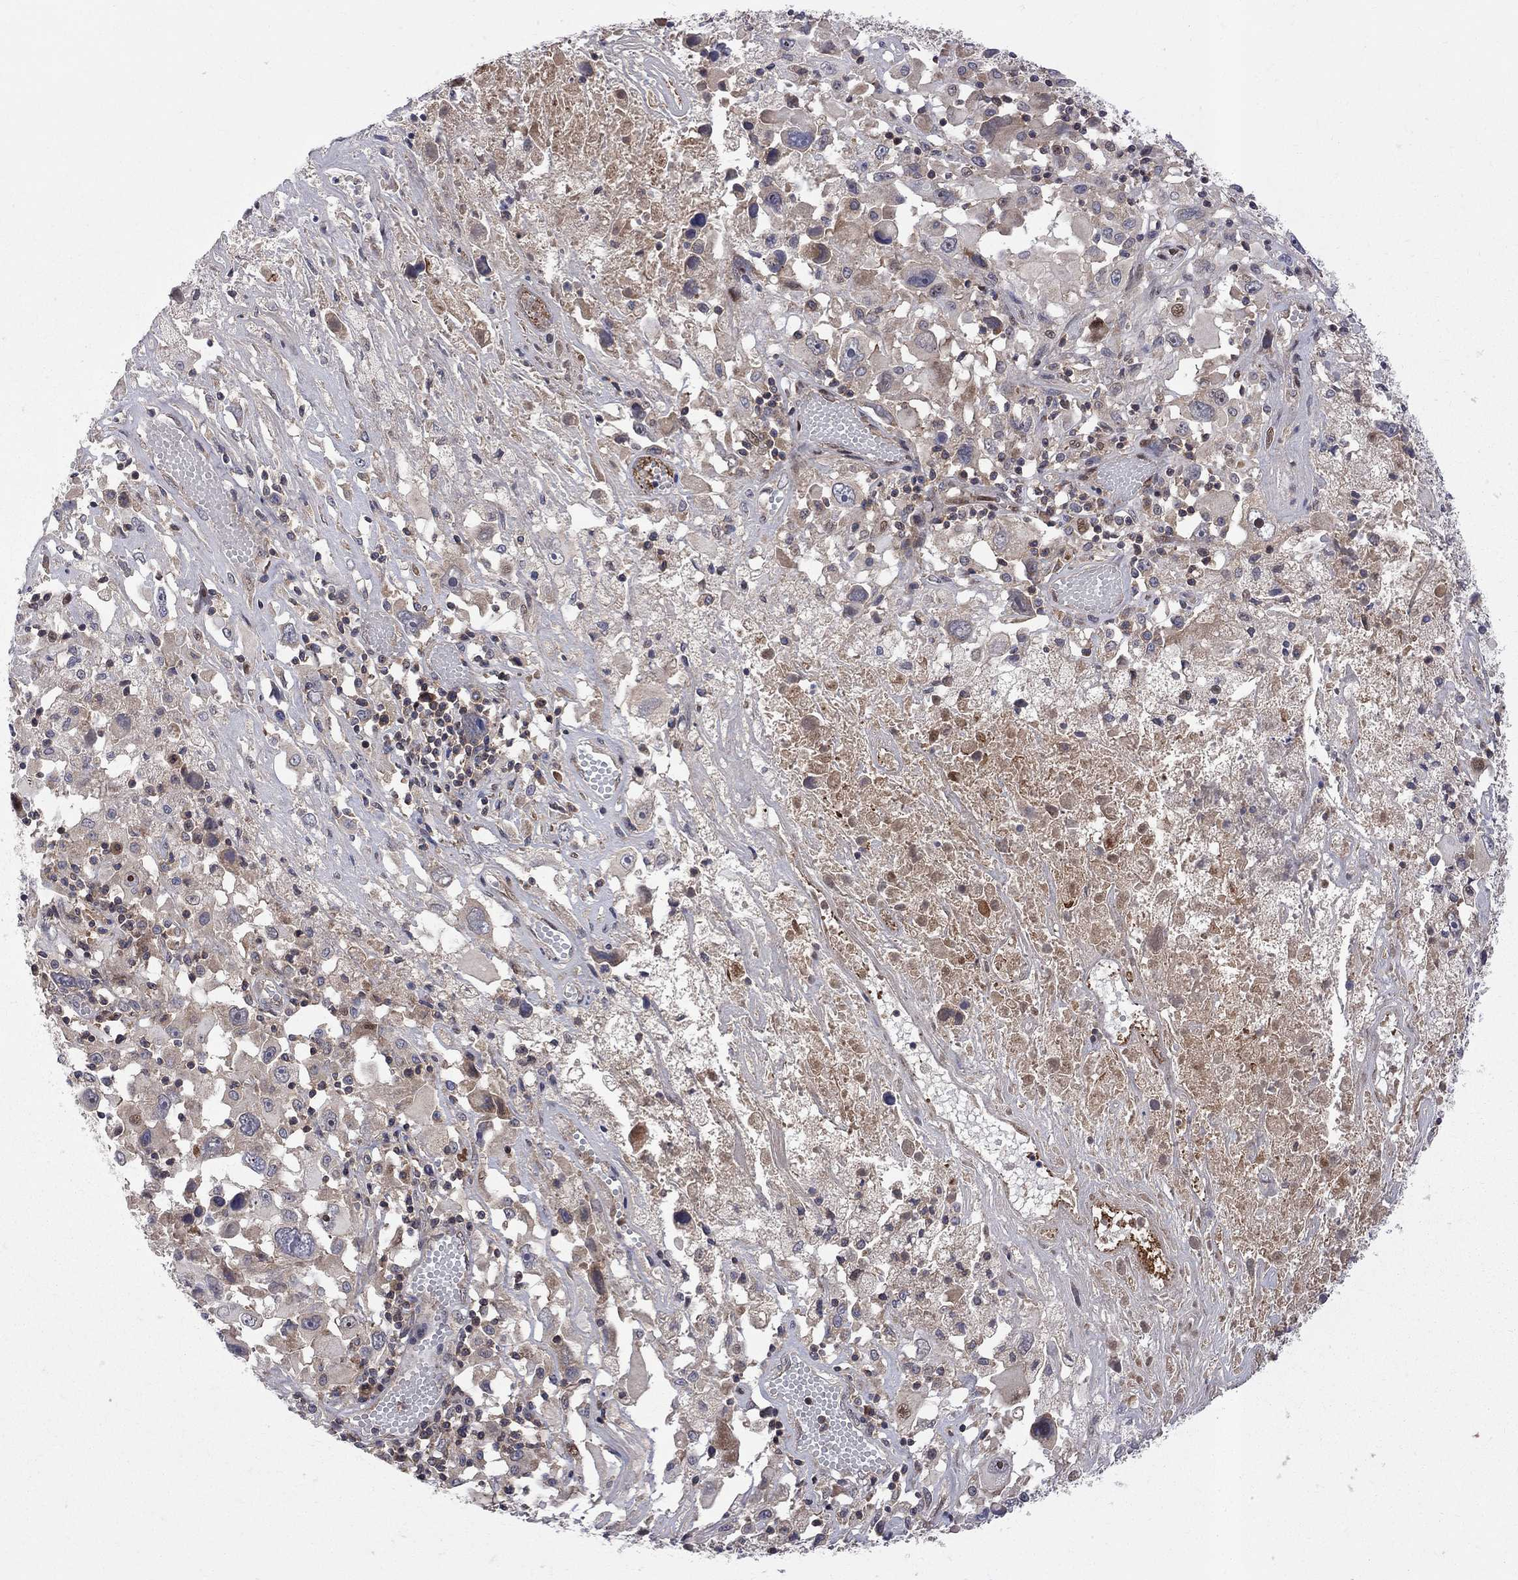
{"staining": {"intensity": "strong", "quantity": "<25%", "location": "nuclear"}, "tissue": "melanoma", "cell_type": "Tumor cells", "image_type": "cancer", "snomed": [{"axis": "morphology", "description": "Malignant melanoma, Metastatic site"}, {"axis": "topography", "description": "Soft tissue"}], "caption": "IHC micrograph of neoplastic tissue: malignant melanoma (metastatic site) stained using immunohistochemistry demonstrates medium levels of strong protein expression localized specifically in the nuclear of tumor cells, appearing as a nuclear brown color.", "gene": "CNOT11", "patient": {"sex": "male", "age": 50}}